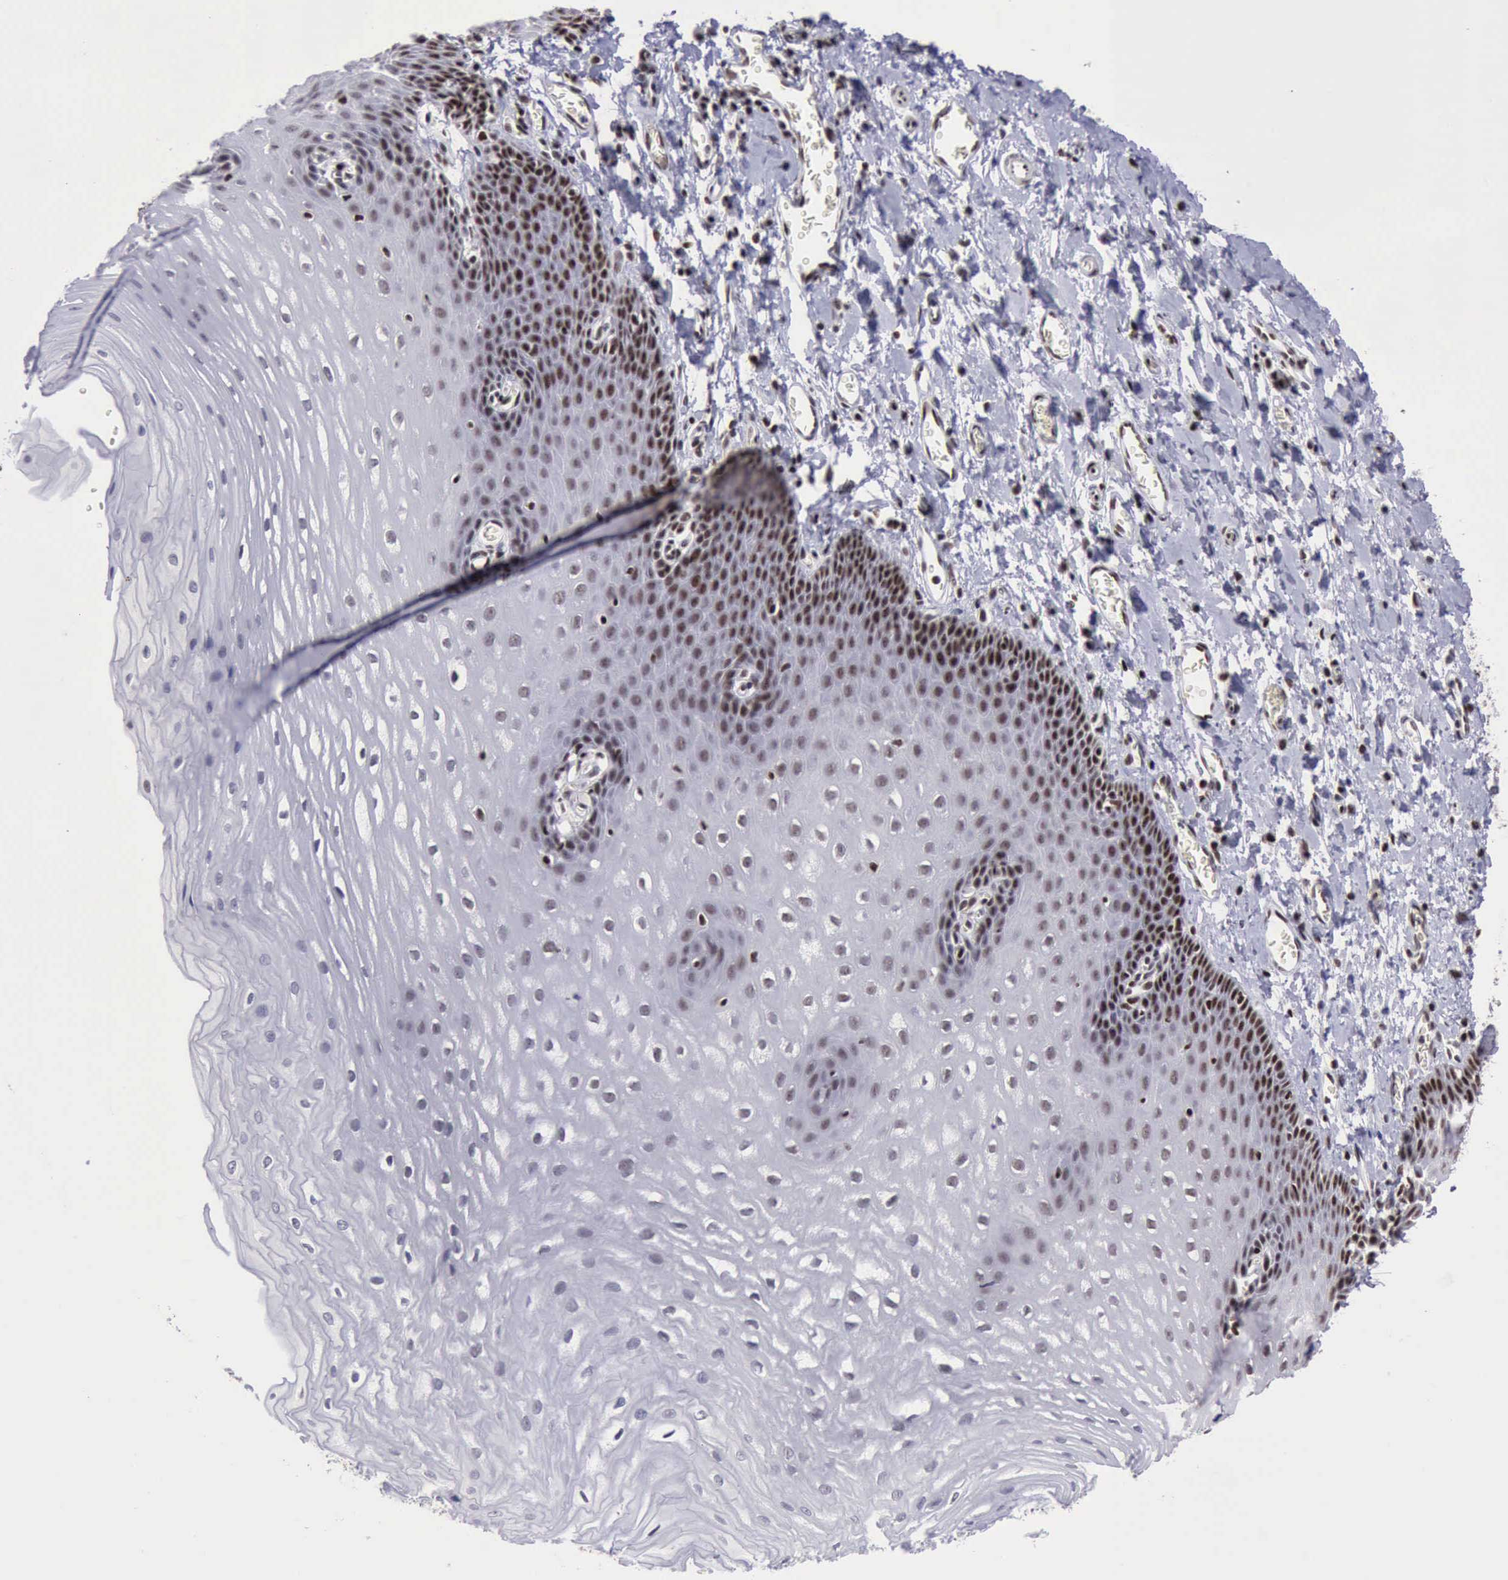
{"staining": {"intensity": "moderate", "quantity": "<25%", "location": "nuclear"}, "tissue": "esophagus", "cell_type": "Squamous epithelial cells", "image_type": "normal", "snomed": [{"axis": "morphology", "description": "Normal tissue, NOS"}, {"axis": "topography", "description": "Esophagus"}], "caption": "Brown immunohistochemical staining in unremarkable esophagus displays moderate nuclear expression in about <25% of squamous epithelial cells.", "gene": "YY1", "patient": {"sex": "male", "age": 70}}